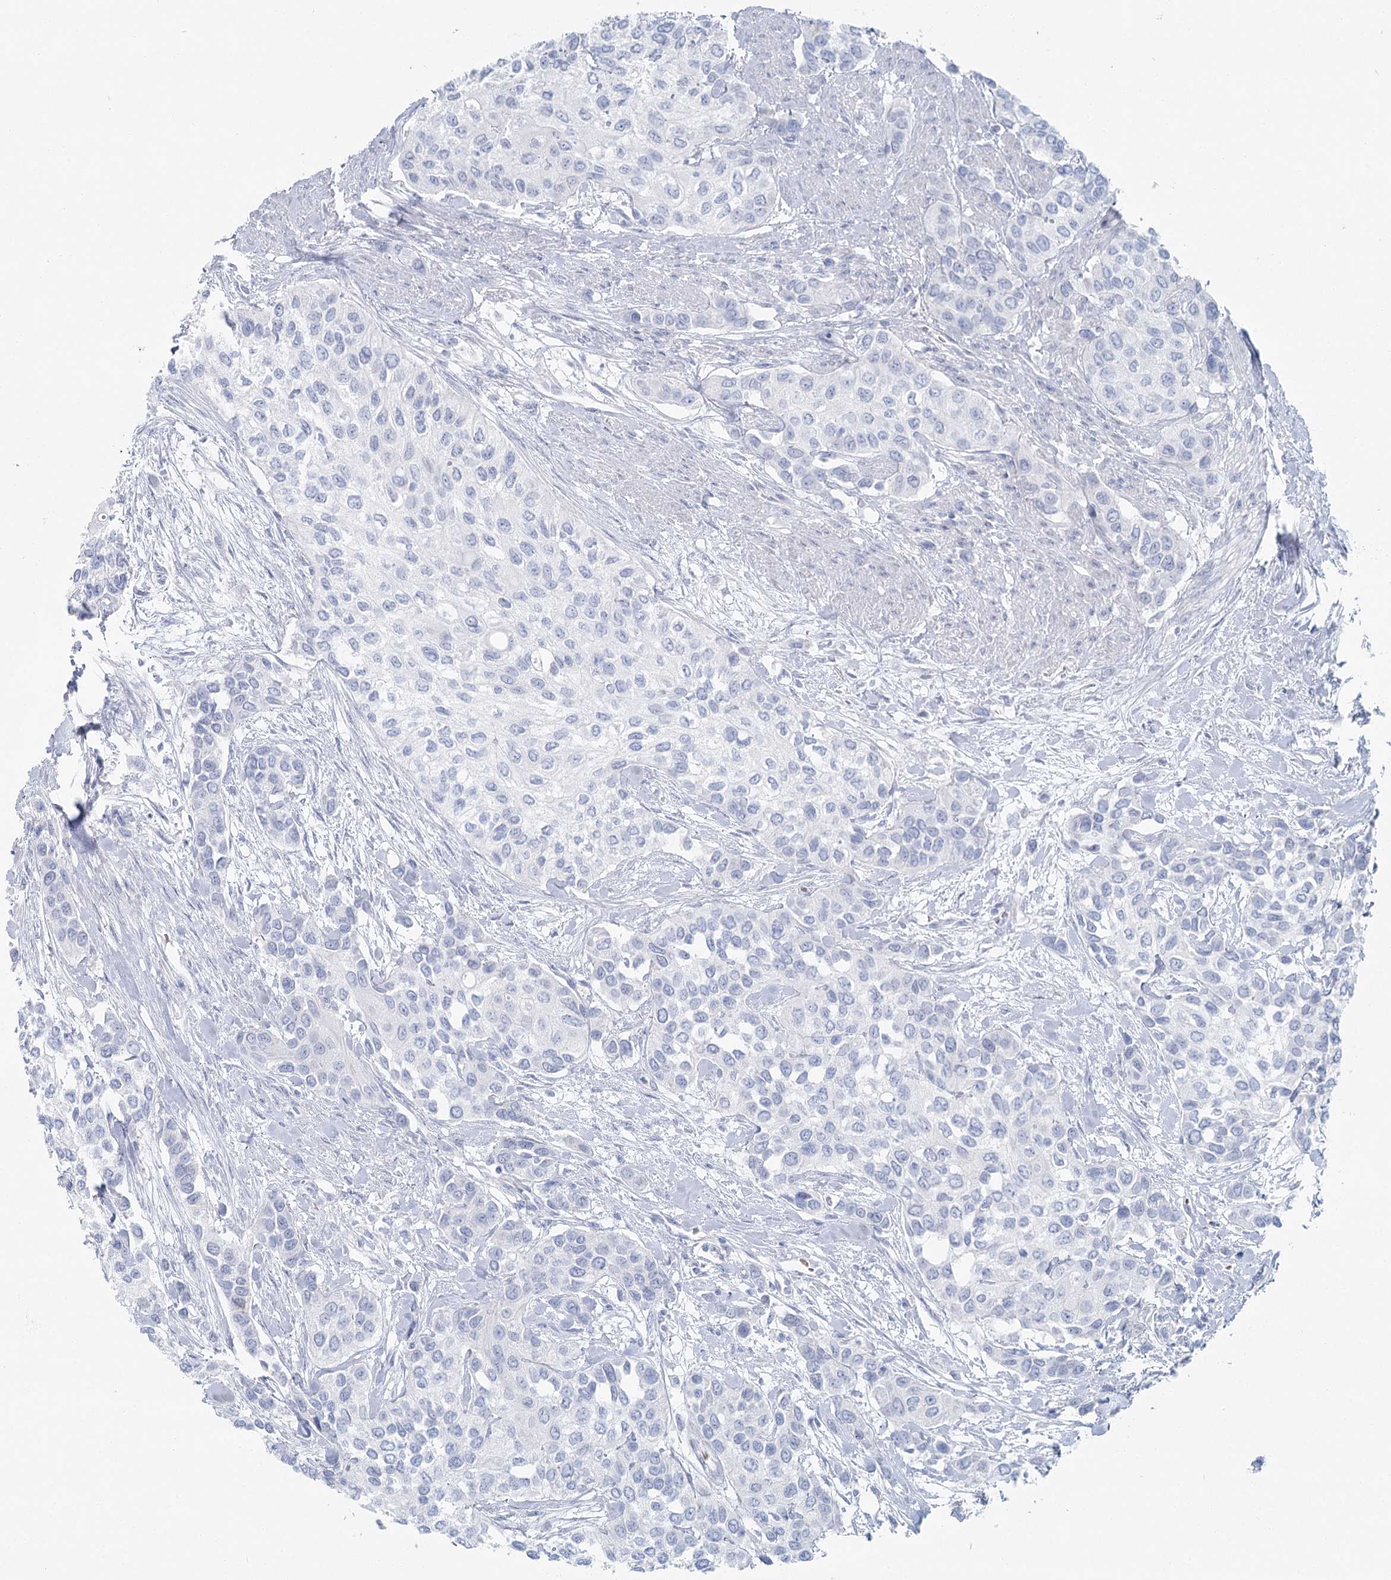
{"staining": {"intensity": "negative", "quantity": "none", "location": "none"}, "tissue": "urothelial cancer", "cell_type": "Tumor cells", "image_type": "cancer", "snomed": [{"axis": "morphology", "description": "Normal tissue, NOS"}, {"axis": "morphology", "description": "Urothelial carcinoma, High grade"}, {"axis": "topography", "description": "Vascular tissue"}, {"axis": "topography", "description": "Urinary bladder"}], "caption": "Immunohistochemistry (IHC) photomicrograph of human urothelial cancer stained for a protein (brown), which shows no staining in tumor cells.", "gene": "IFIT5", "patient": {"sex": "female", "age": 56}}